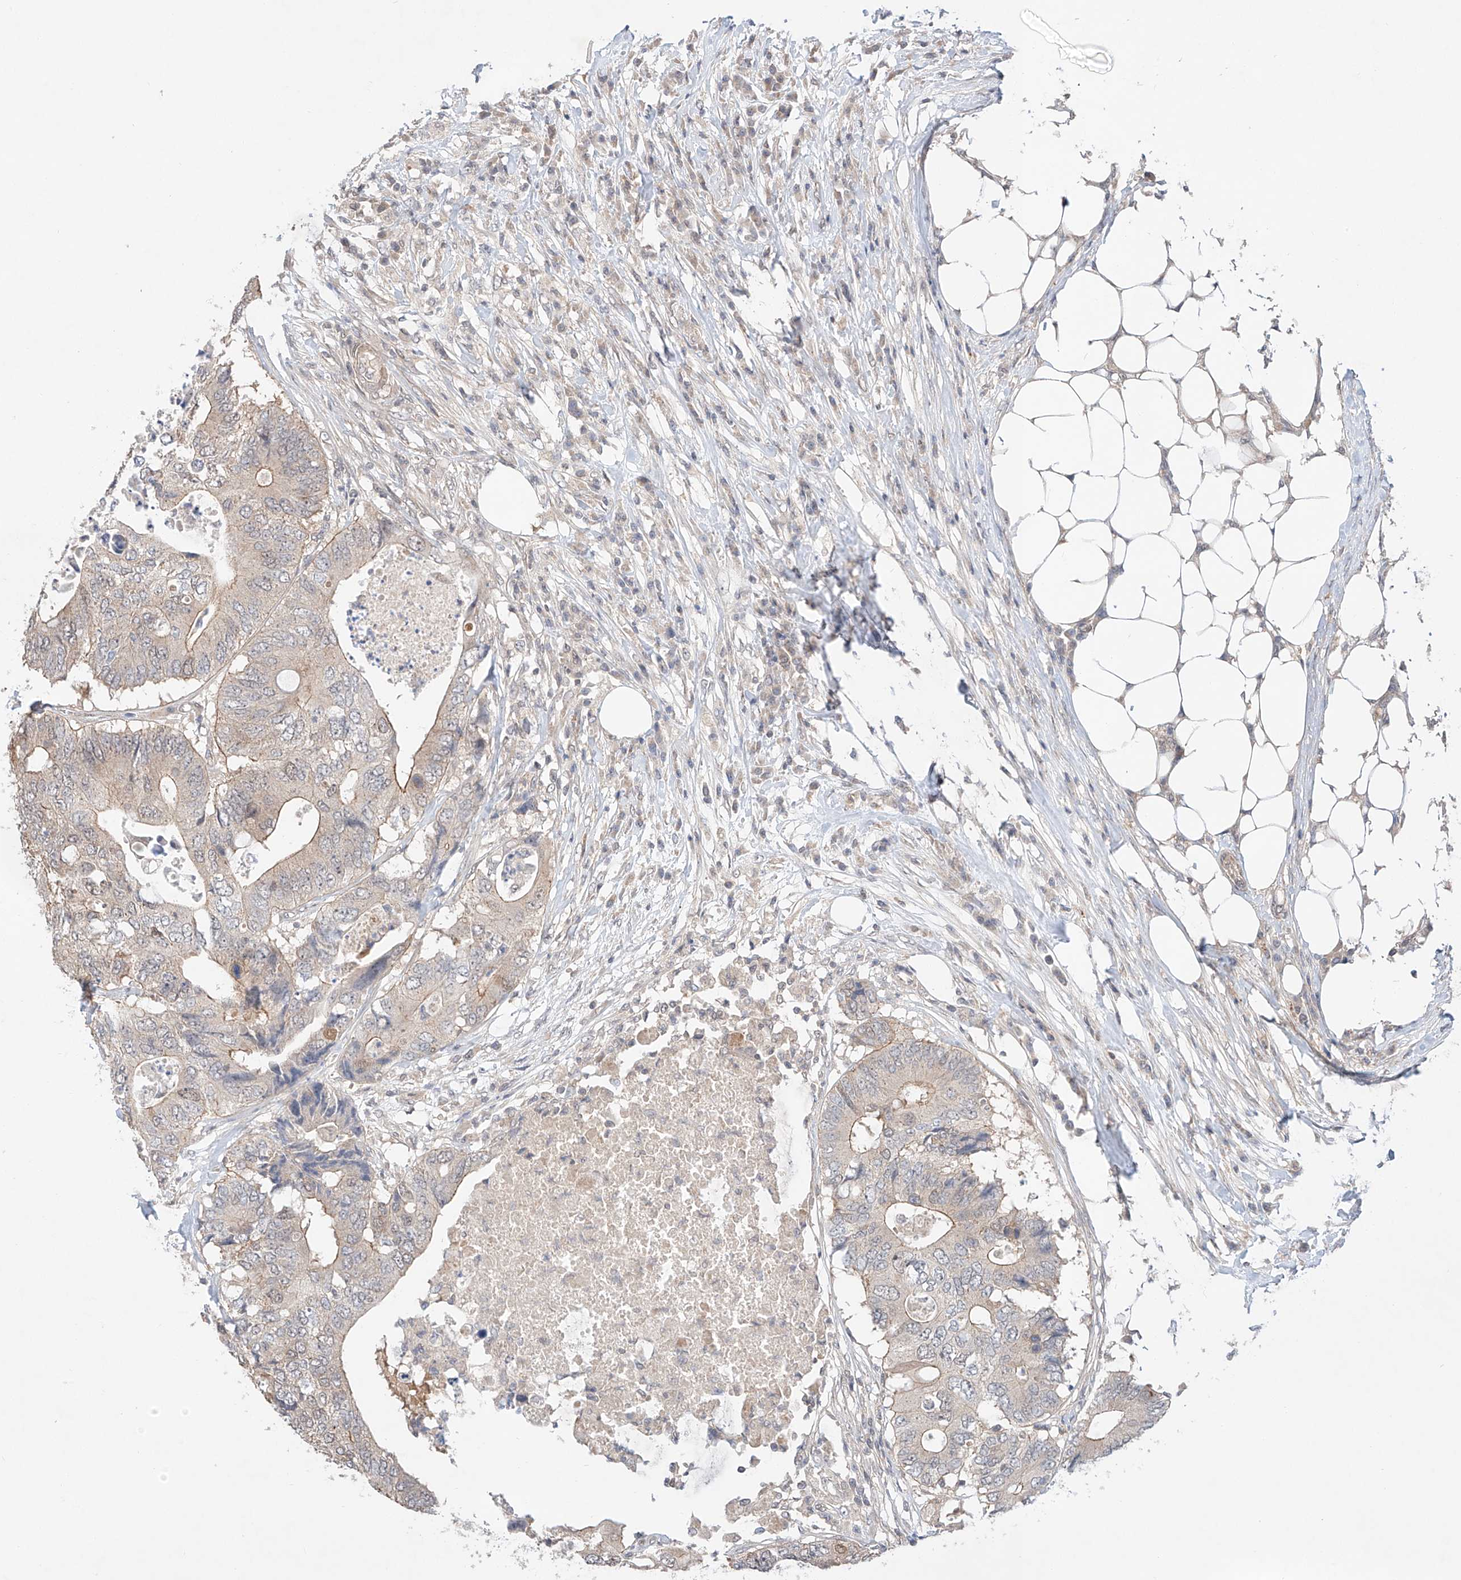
{"staining": {"intensity": "negative", "quantity": "none", "location": "none"}, "tissue": "colorectal cancer", "cell_type": "Tumor cells", "image_type": "cancer", "snomed": [{"axis": "morphology", "description": "Adenocarcinoma, NOS"}, {"axis": "topography", "description": "Colon"}], "caption": "High power microscopy image of an immunohistochemistry micrograph of colorectal cancer (adenocarcinoma), revealing no significant staining in tumor cells.", "gene": "TSR2", "patient": {"sex": "male", "age": 71}}